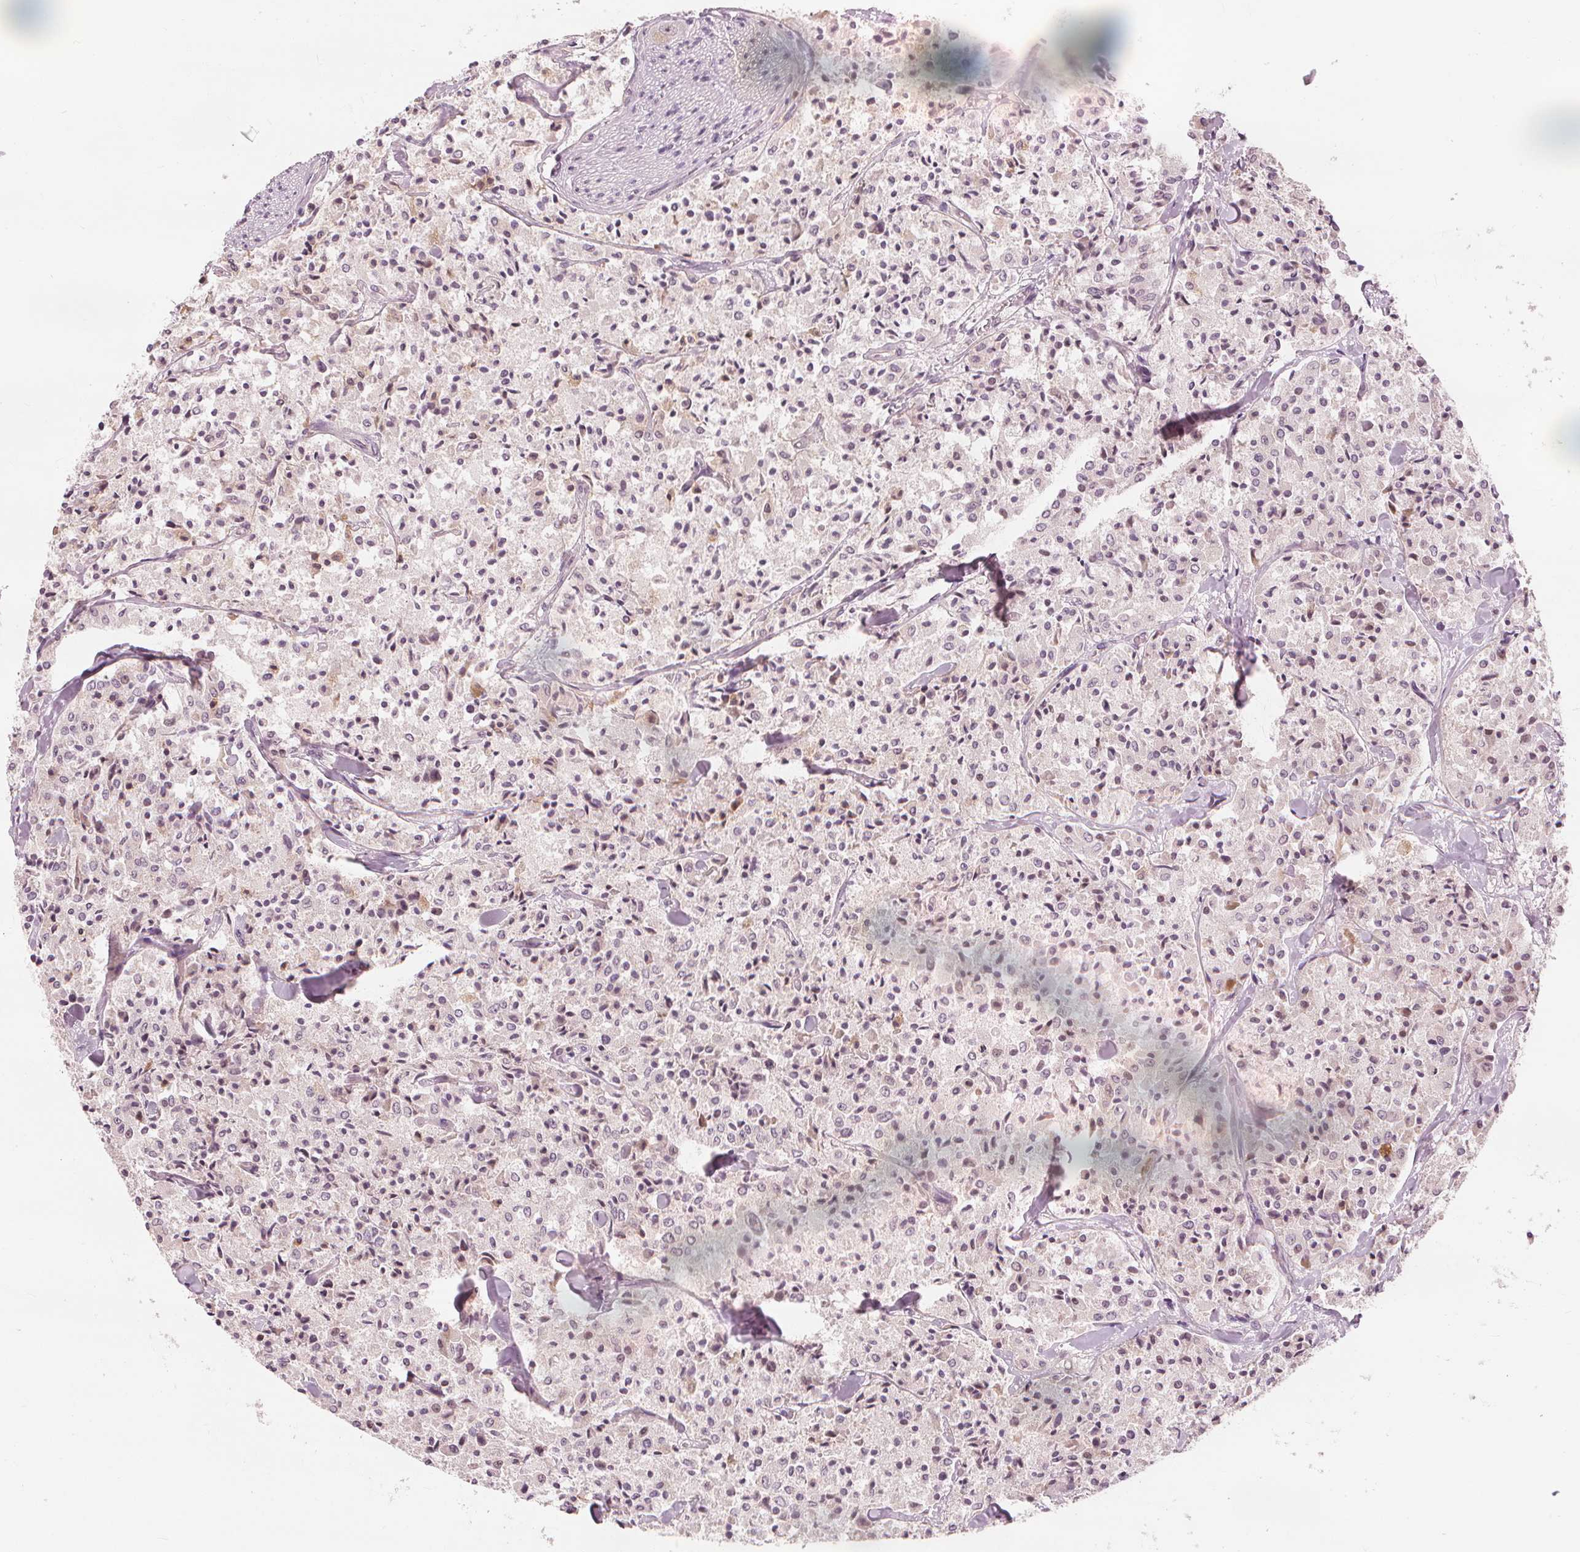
{"staining": {"intensity": "weak", "quantity": "<25%", "location": "nuclear"}, "tissue": "carcinoid", "cell_type": "Tumor cells", "image_type": "cancer", "snomed": [{"axis": "morphology", "description": "Carcinoid, malignant, NOS"}, {"axis": "topography", "description": "Lung"}], "caption": "Tumor cells are negative for protein expression in human carcinoid.", "gene": "SLC34A1", "patient": {"sex": "male", "age": 71}}